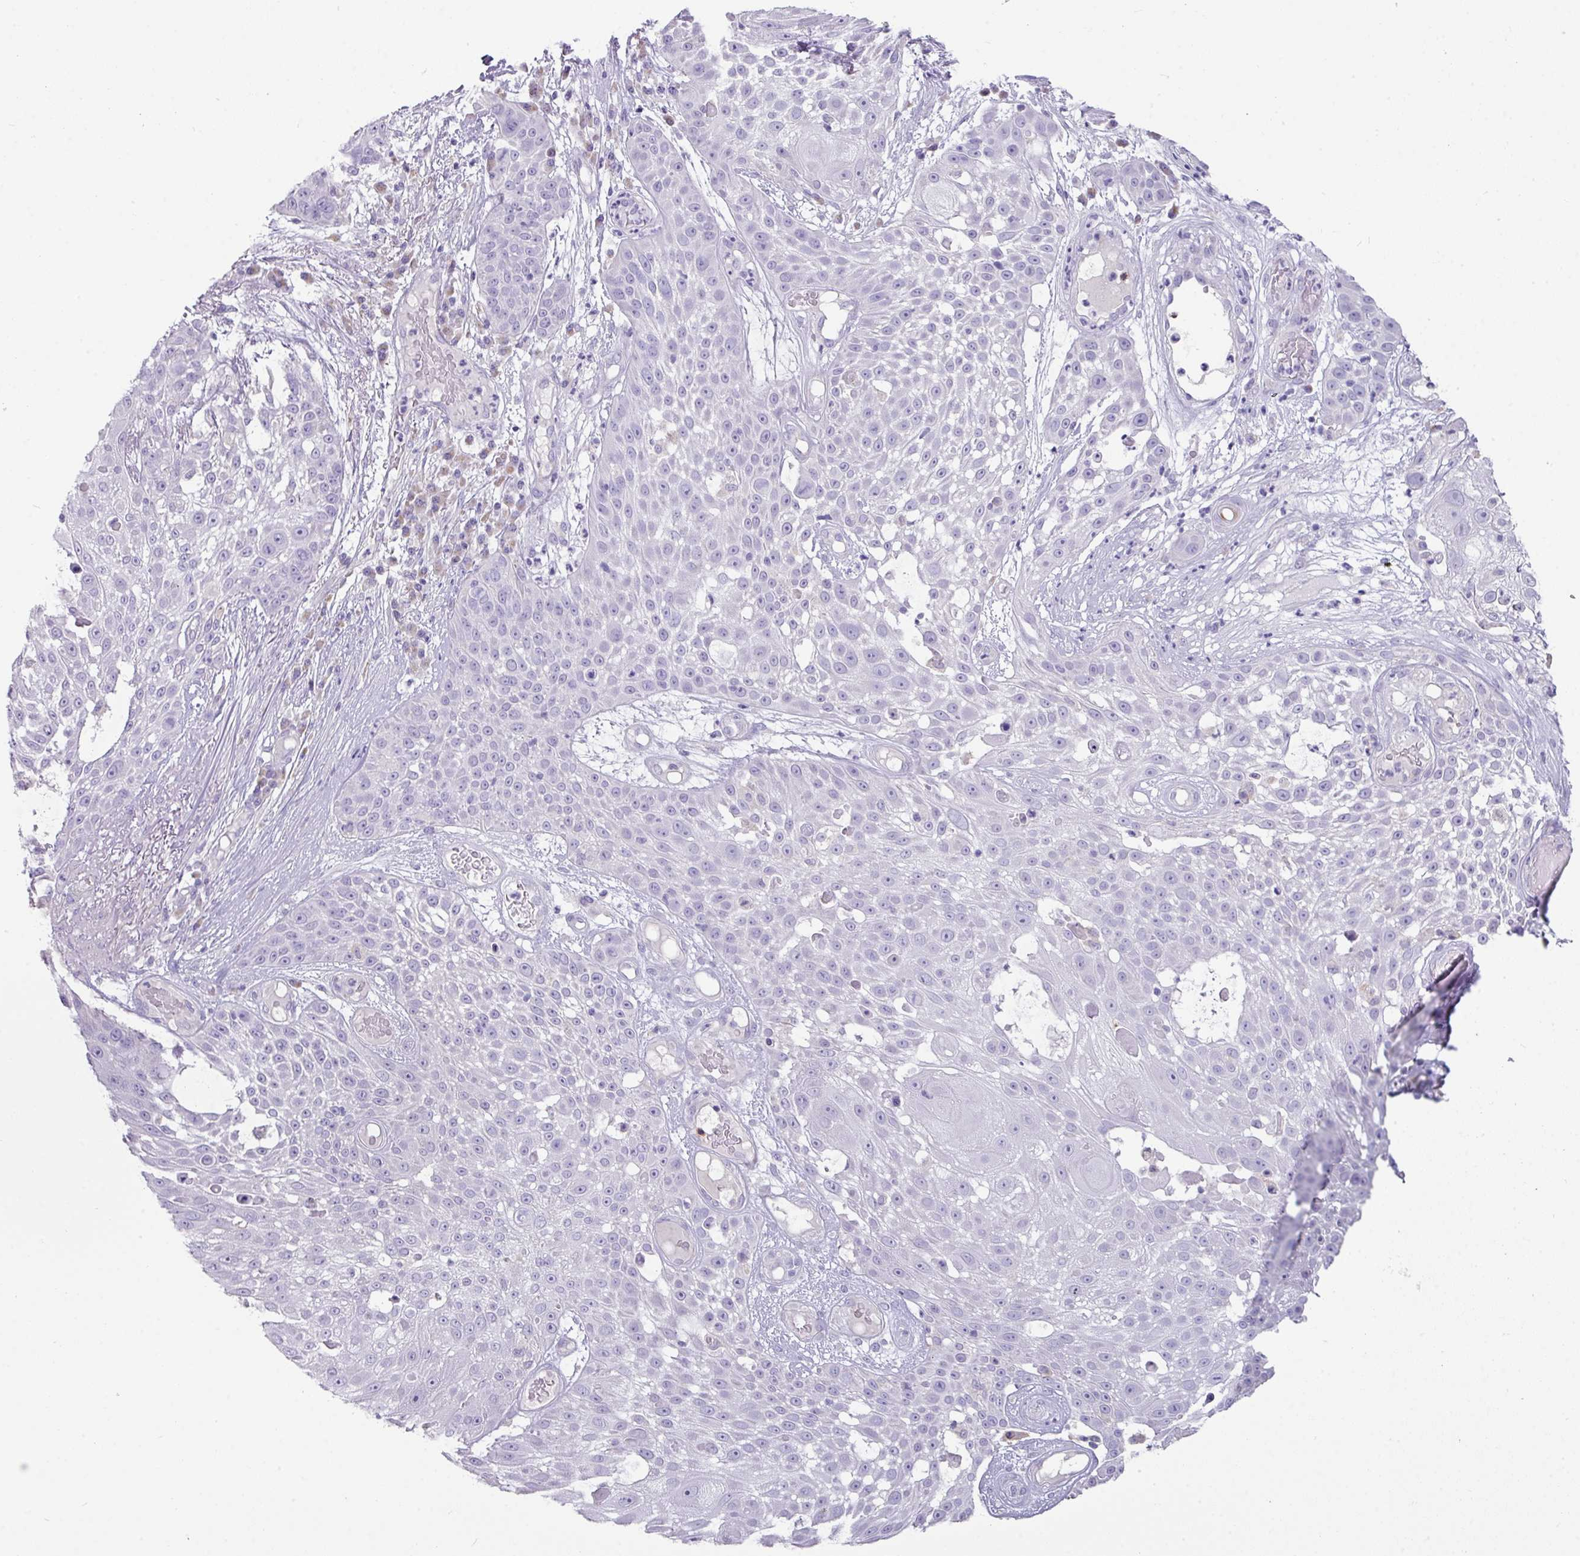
{"staining": {"intensity": "negative", "quantity": "none", "location": "none"}, "tissue": "skin cancer", "cell_type": "Tumor cells", "image_type": "cancer", "snomed": [{"axis": "morphology", "description": "Squamous cell carcinoma, NOS"}, {"axis": "topography", "description": "Skin"}], "caption": "This is an immunohistochemistry (IHC) image of human squamous cell carcinoma (skin). There is no expression in tumor cells.", "gene": "ZNF524", "patient": {"sex": "female", "age": 86}}